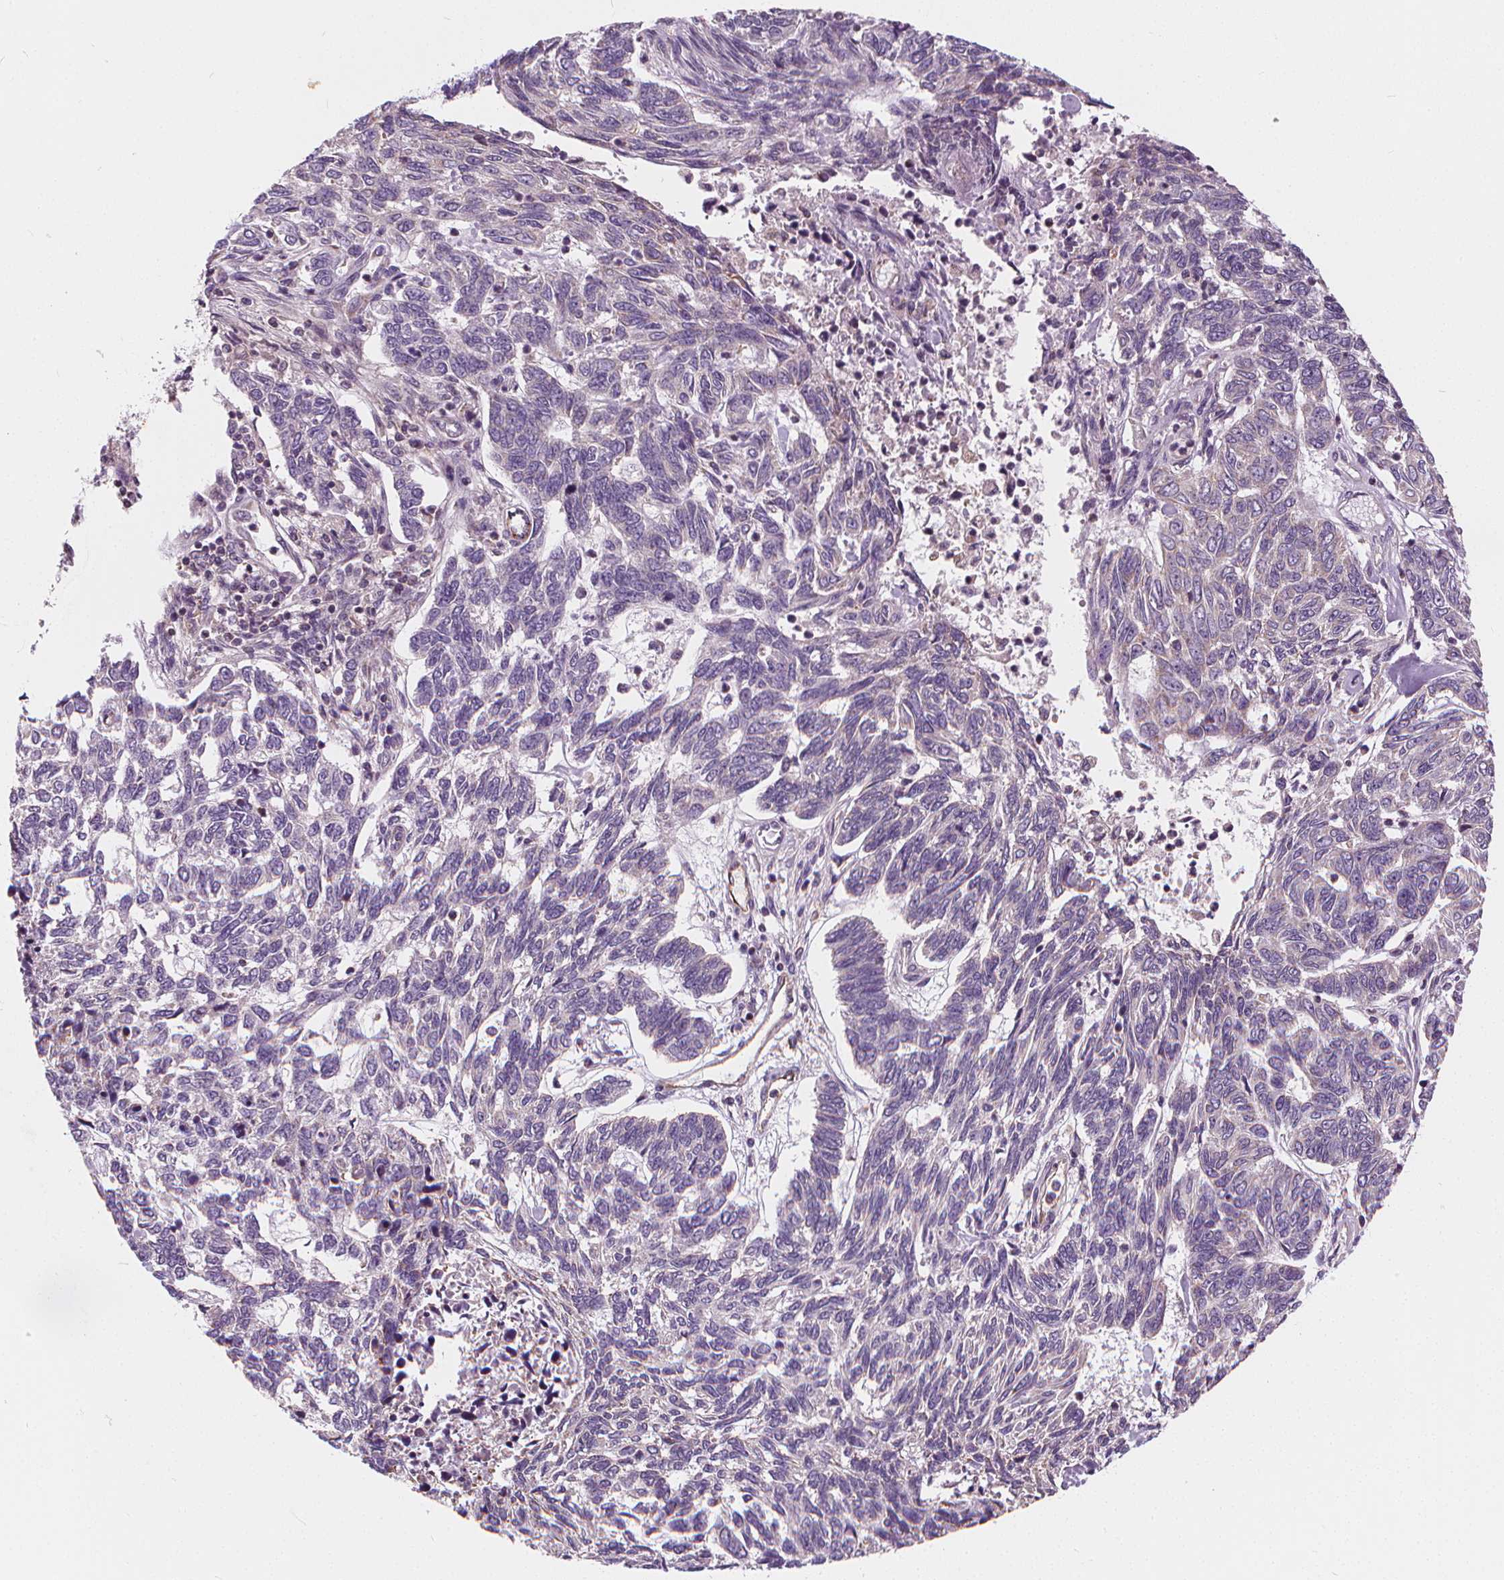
{"staining": {"intensity": "negative", "quantity": "none", "location": "none"}, "tissue": "skin cancer", "cell_type": "Tumor cells", "image_type": "cancer", "snomed": [{"axis": "morphology", "description": "Basal cell carcinoma"}, {"axis": "topography", "description": "Skin"}], "caption": "Protein analysis of skin cancer (basal cell carcinoma) exhibits no significant staining in tumor cells.", "gene": "RAB20", "patient": {"sex": "female", "age": 65}}